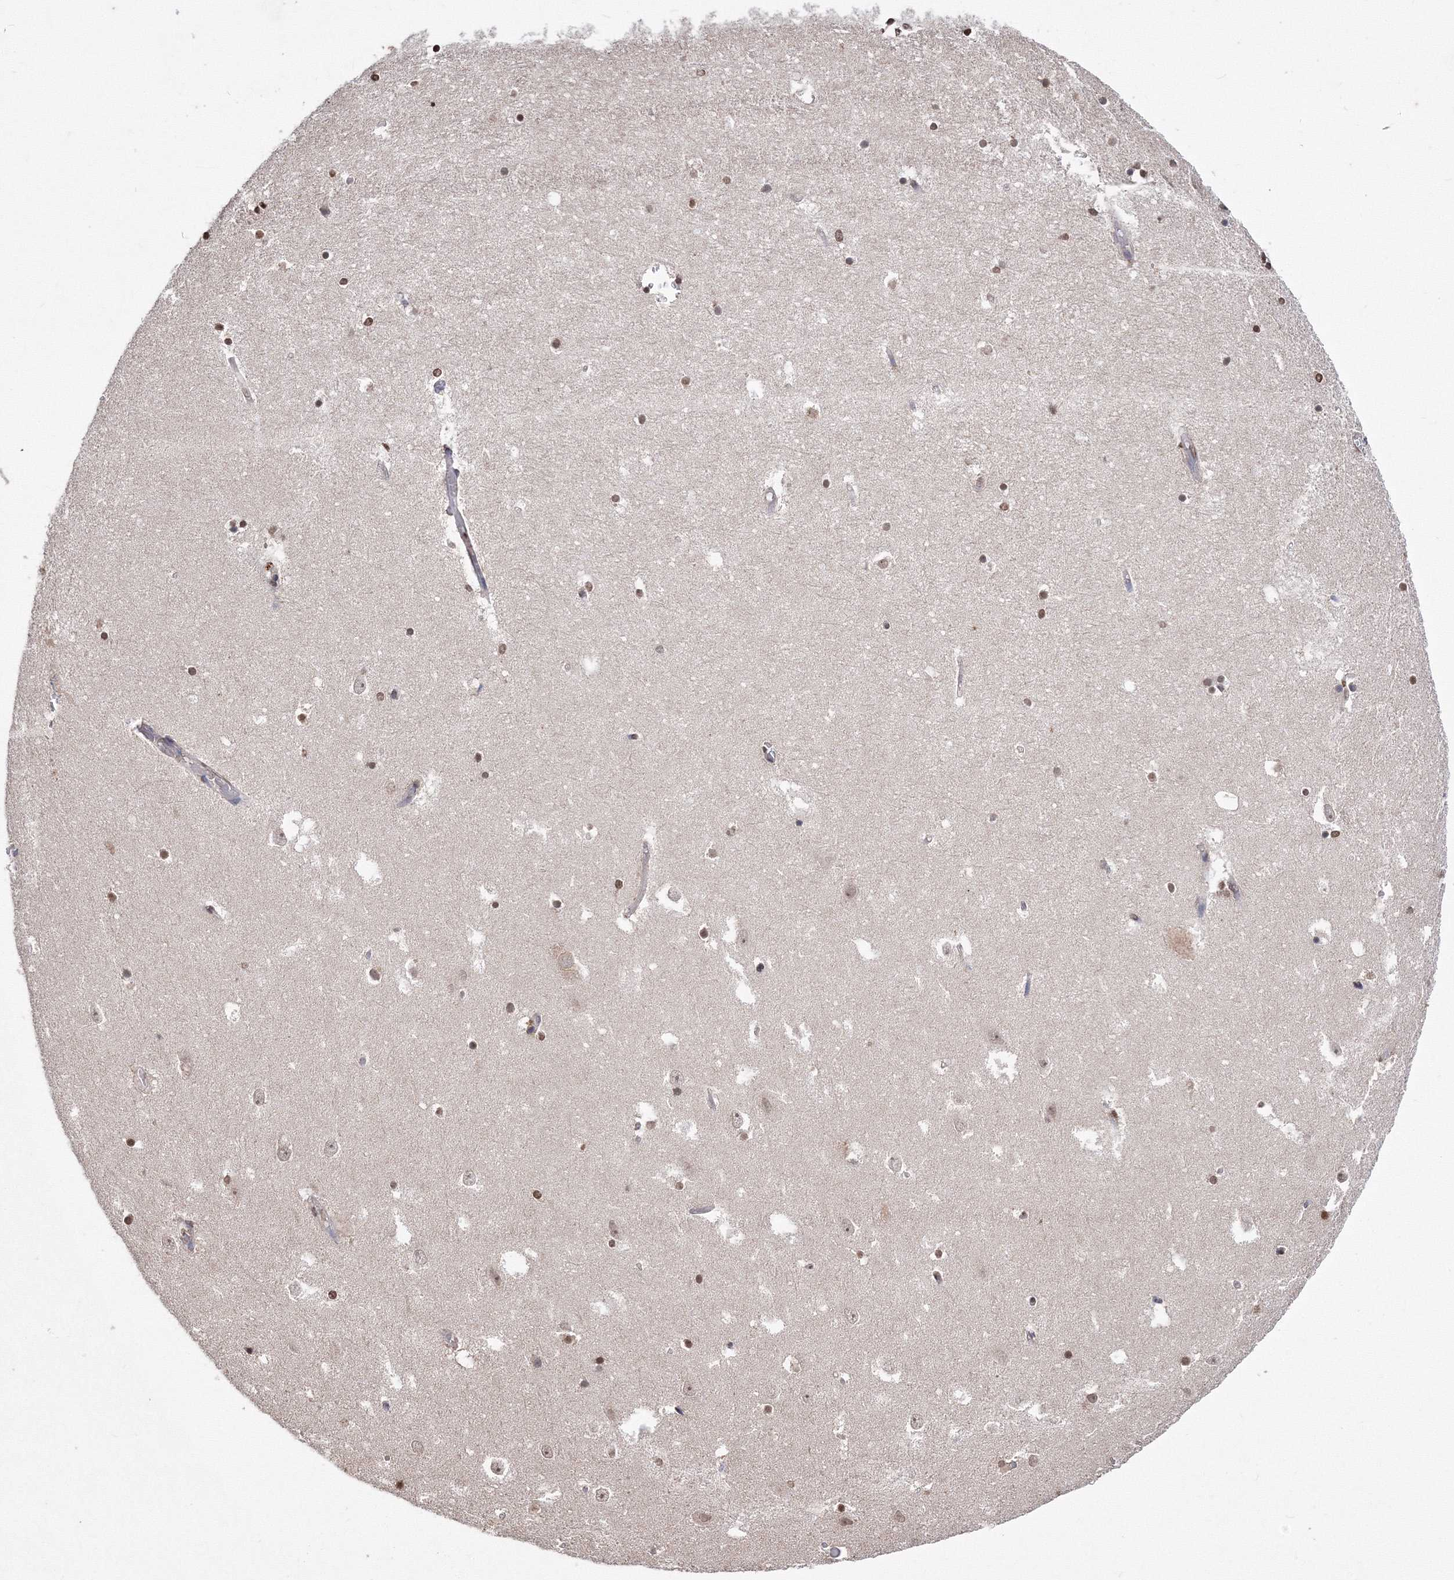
{"staining": {"intensity": "strong", "quantity": ">75%", "location": "nuclear"}, "tissue": "hippocampus", "cell_type": "Glial cells", "image_type": "normal", "snomed": [{"axis": "morphology", "description": "Normal tissue, NOS"}, {"axis": "topography", "description": "Hippocampus"}], "caption": "A high amount of strong nuclear staining is seen in approximately >75% of glial cells in benign hippocampus.", "gene": "GPN1", "patient": {"sex": "female", "age": 52}}